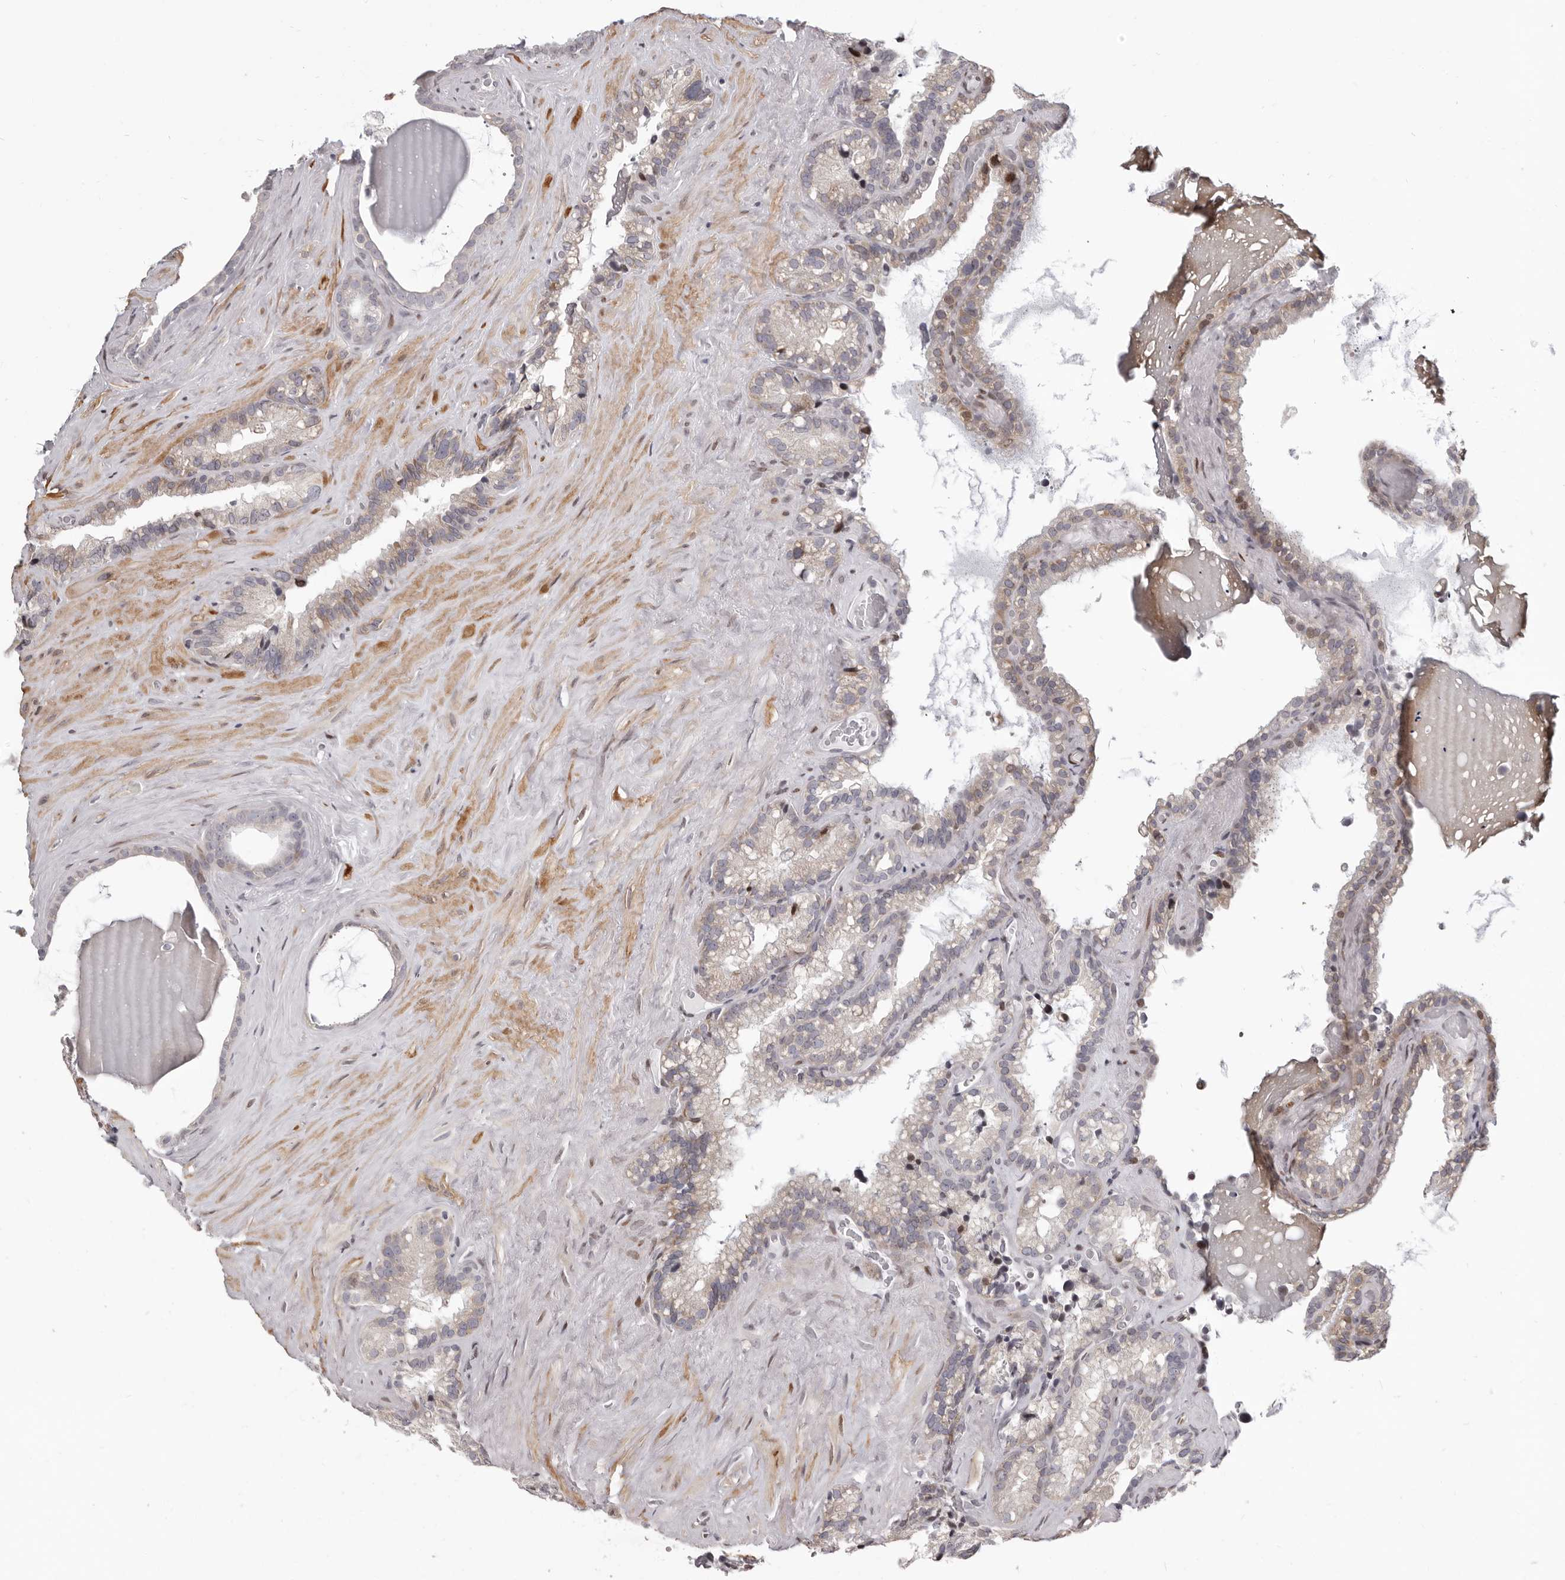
{"staining": {"intensity": "moderate", "quantity": "<25%", "location": "cytoplasmic/membranous,nuclear"}, "tissue": "seminal vesicle", "cell_type": "Glandular cells", "image_type": "normal", "snomed": [{"axis": "morphology", "description": "Normal tissue, NOS"}, {"axis": "topography", "description": "Prostate"}, {"axis": "topography", "description": "Seminal veicle"}], "caption": "A brown stain shows moderate cytoplasmic/membranous,nuclear staining of a protein in glandular cells of unremarkable human seminal vesicle. The staining was performed using DAB to visualize the protein expression in brown, while the nuclei were stained in blue with hematoxylin (Magnification: 20x).", "gene": "SRP19", "patient": {"sex": "male", "age": 68}}